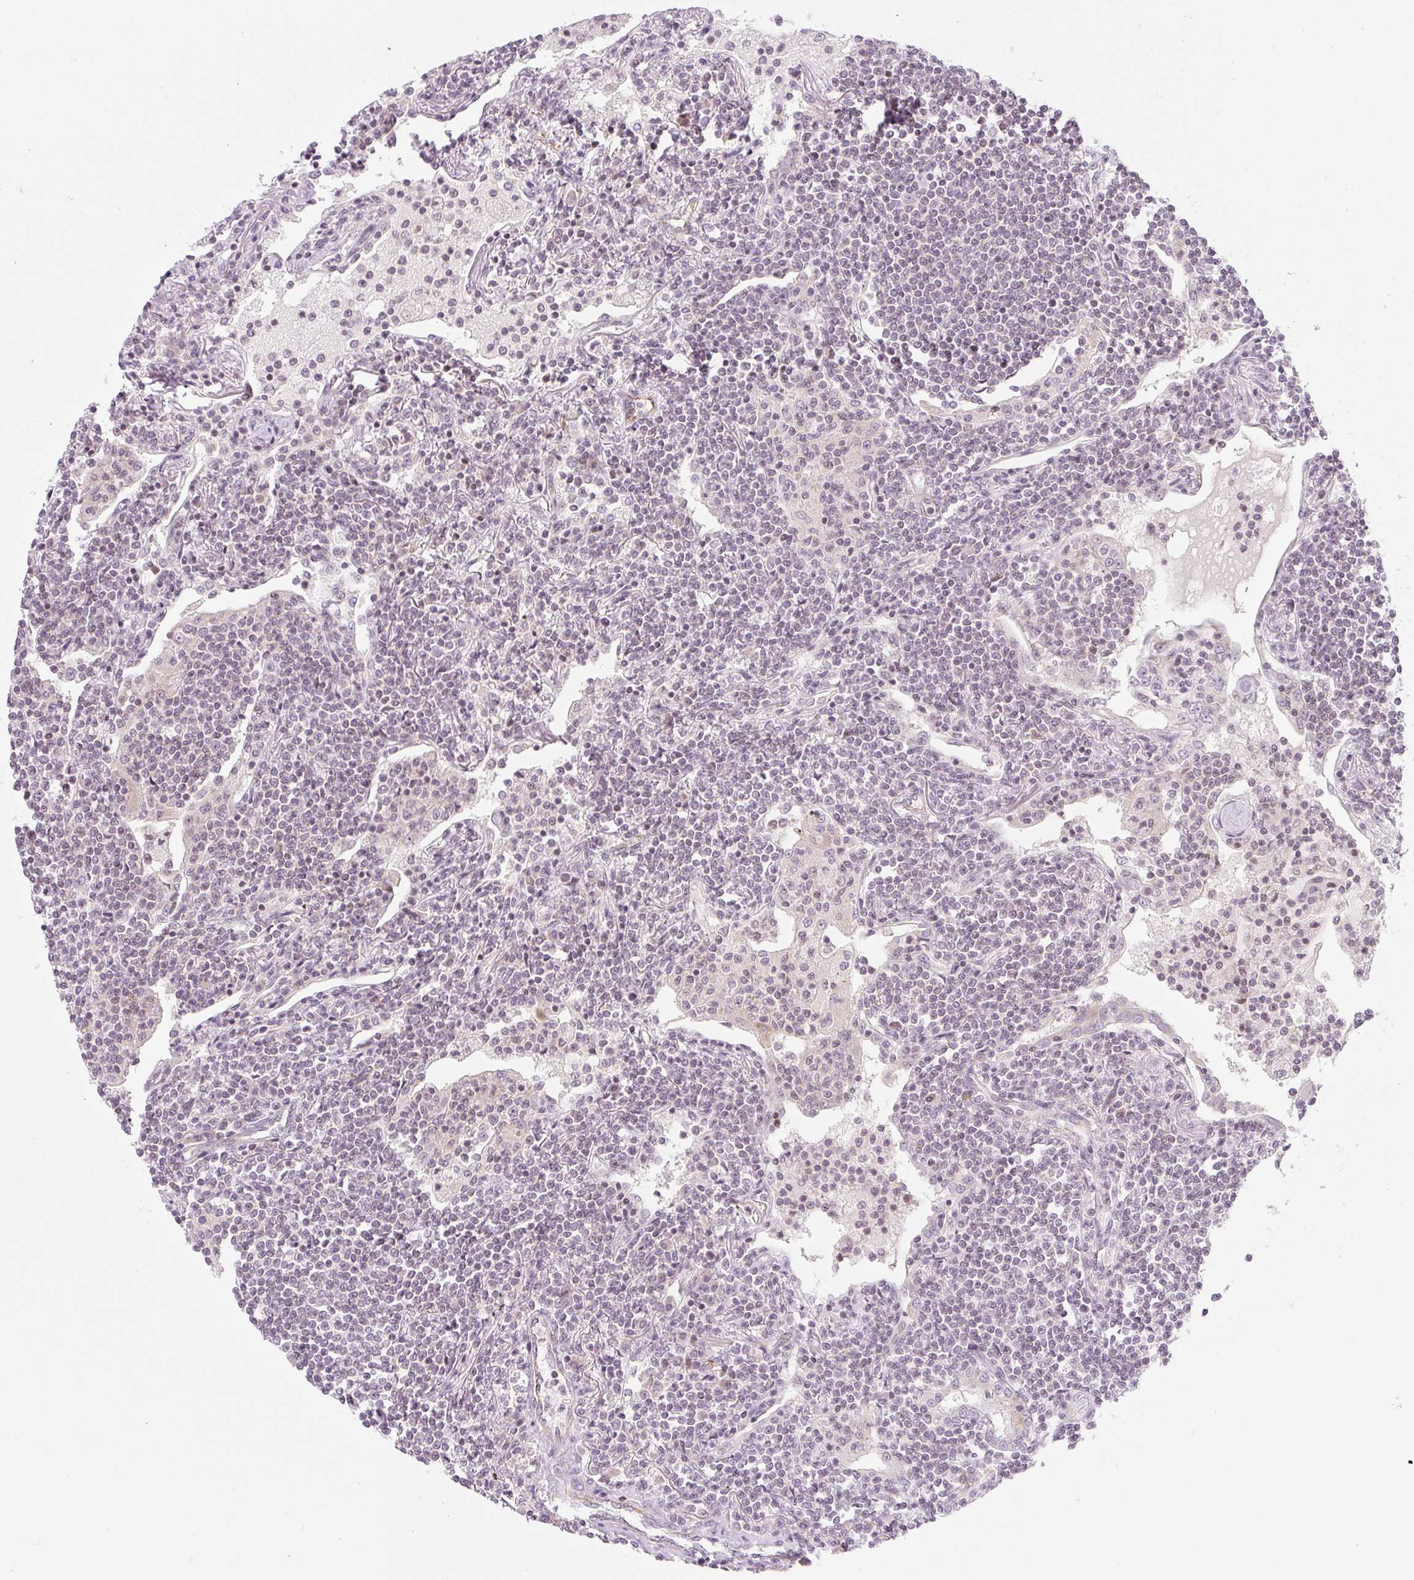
{"staining": {"intensity": "negative", "quantity": "none", "location": "none"}, "tissue": "lymphoma", "cell_type": "Tumor cells", "image_type": "cancer", "snomed": [{"axis": "morphology", "description": "Malignant lymphoma, non-Hodgkin's type, Low grade"}, {"axis": "topography", "description": "Lung"}], "caption": "High magnification brightfield microscopy of malignant lymphoma, non-Hodgkin's type (low-grade) stained with DAB (brown) and counterstained with hematoxylin (blue): tumor cells show no significant expression.", "gene": "CASKIN1", "patient": {"sex": "female", "age": 71}}